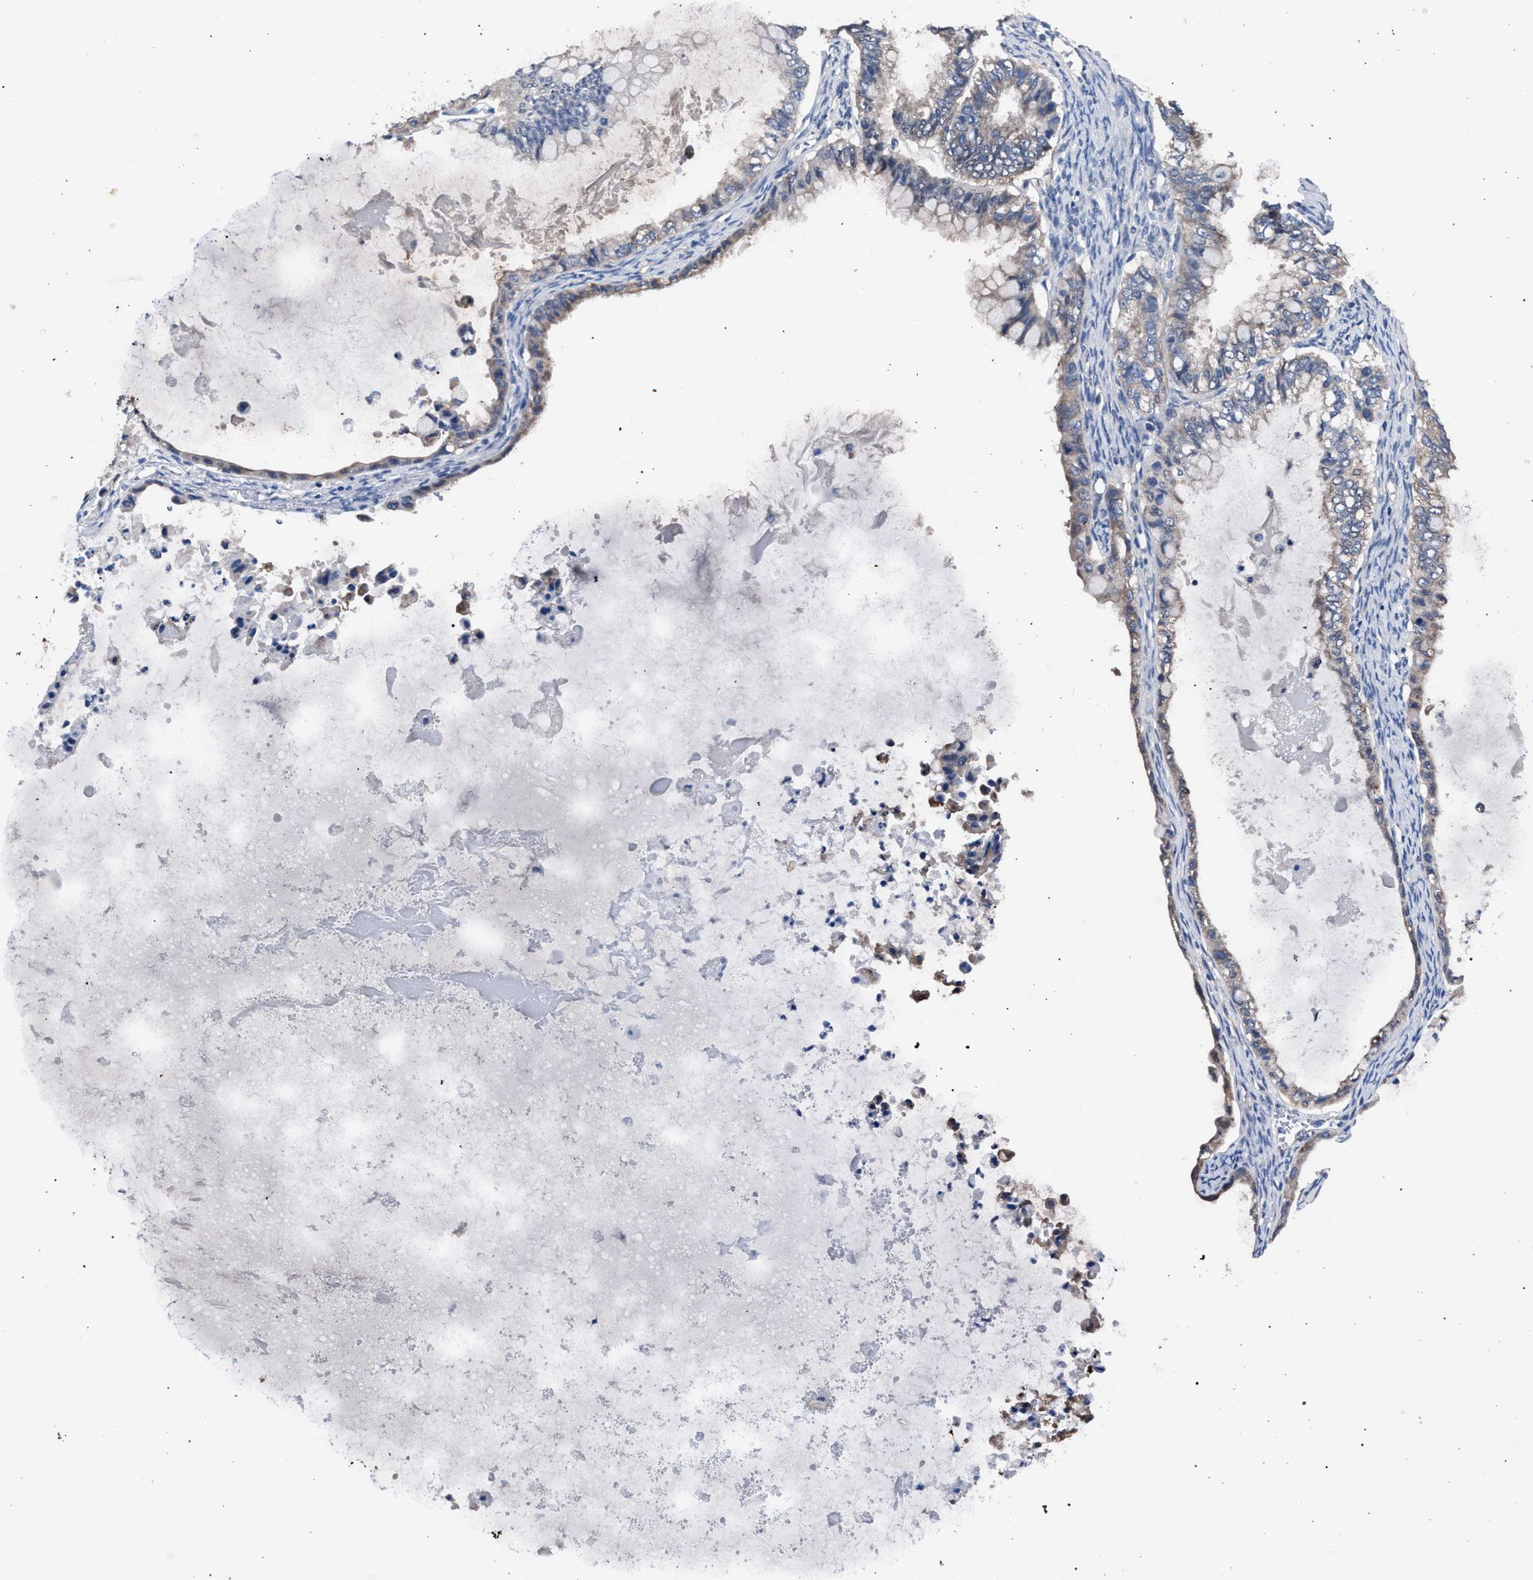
{"staining": {"intensity": "weak", "quantity": "<25%", "location": "cytoplasmic/membranous"}, "tissue": "ovarian cancer", "cell_type": "Tumor cells", "image_type": "cancer", "snomed": [{"axis": "morphology", "description": "Cystadenocarcinoma, mucinous, NOS"}, {"axis": "topography", "description": "Ovary"}], "caption": "This image is of ovarian cancer (mucinous cystadenocarcinoma) stained with immunohistochemistry to label a protein in brown with the nuclei are counter-stained blue. There is no expression in tumor cells.", "gene": "CRYZ", "patient": {"sex": "female", "age": 80}}